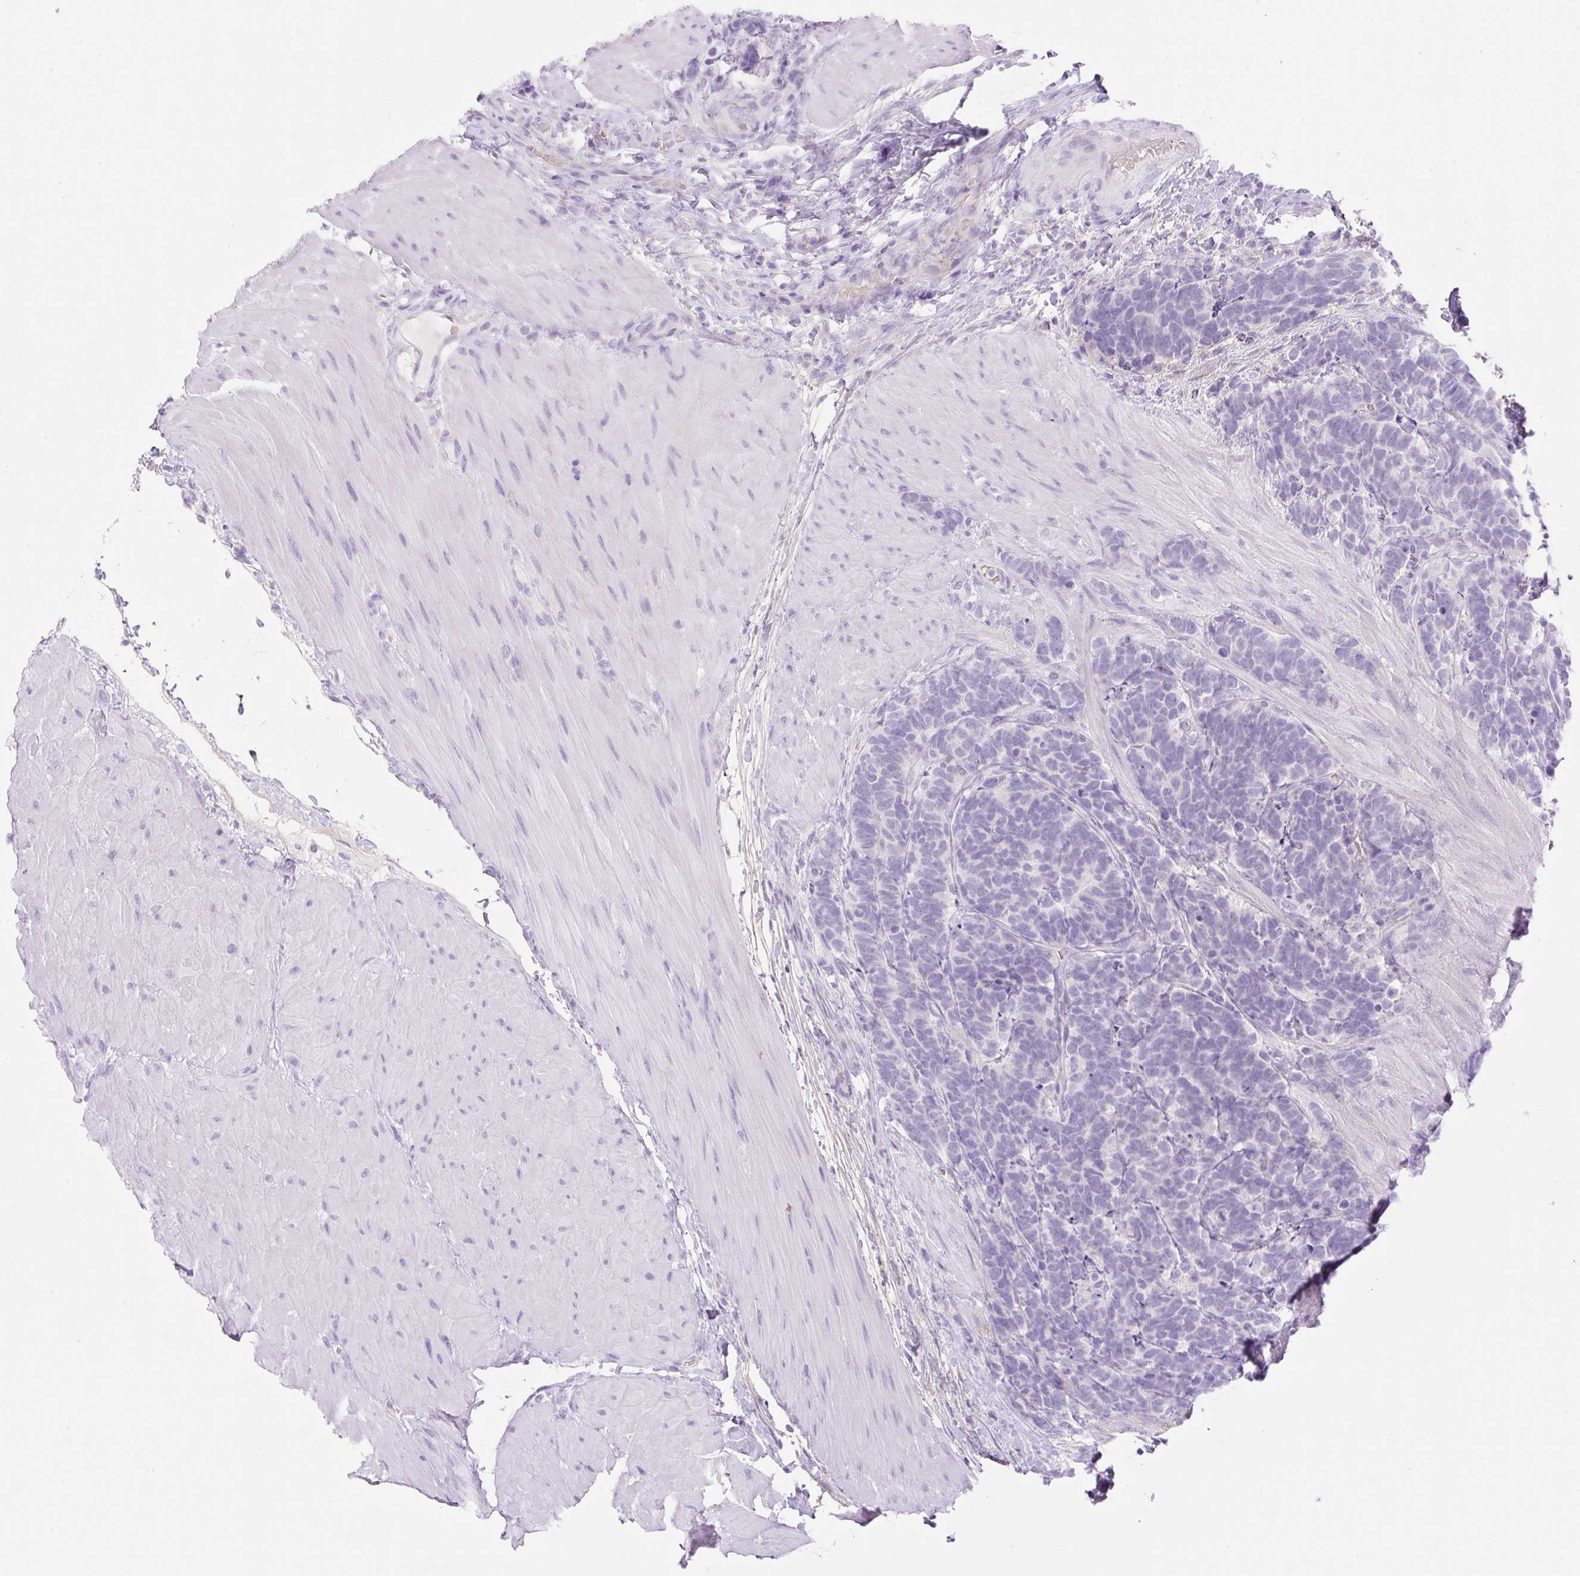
{"staining": {"intensity": "negative", "quantity": "none", "location": "none"}, "tissue": "carcinoid", "cell_type": "Tumor cells", "image_type": "cancer", "snomed": [{"axis": "morphology", "description": "Carcinoma, NOS"}, {"axis": "morphology", "description": "Carcinoid, malignant, NOS"}, {"axis": "topography", "description": "Urinary bladder"}], "caption": "An IHC micrograph of carcinoma is shown. There is no staining in tumor cells of carcinoma.", "gene": "CDX1", "patient": {"sex": "male", "age": 57}}